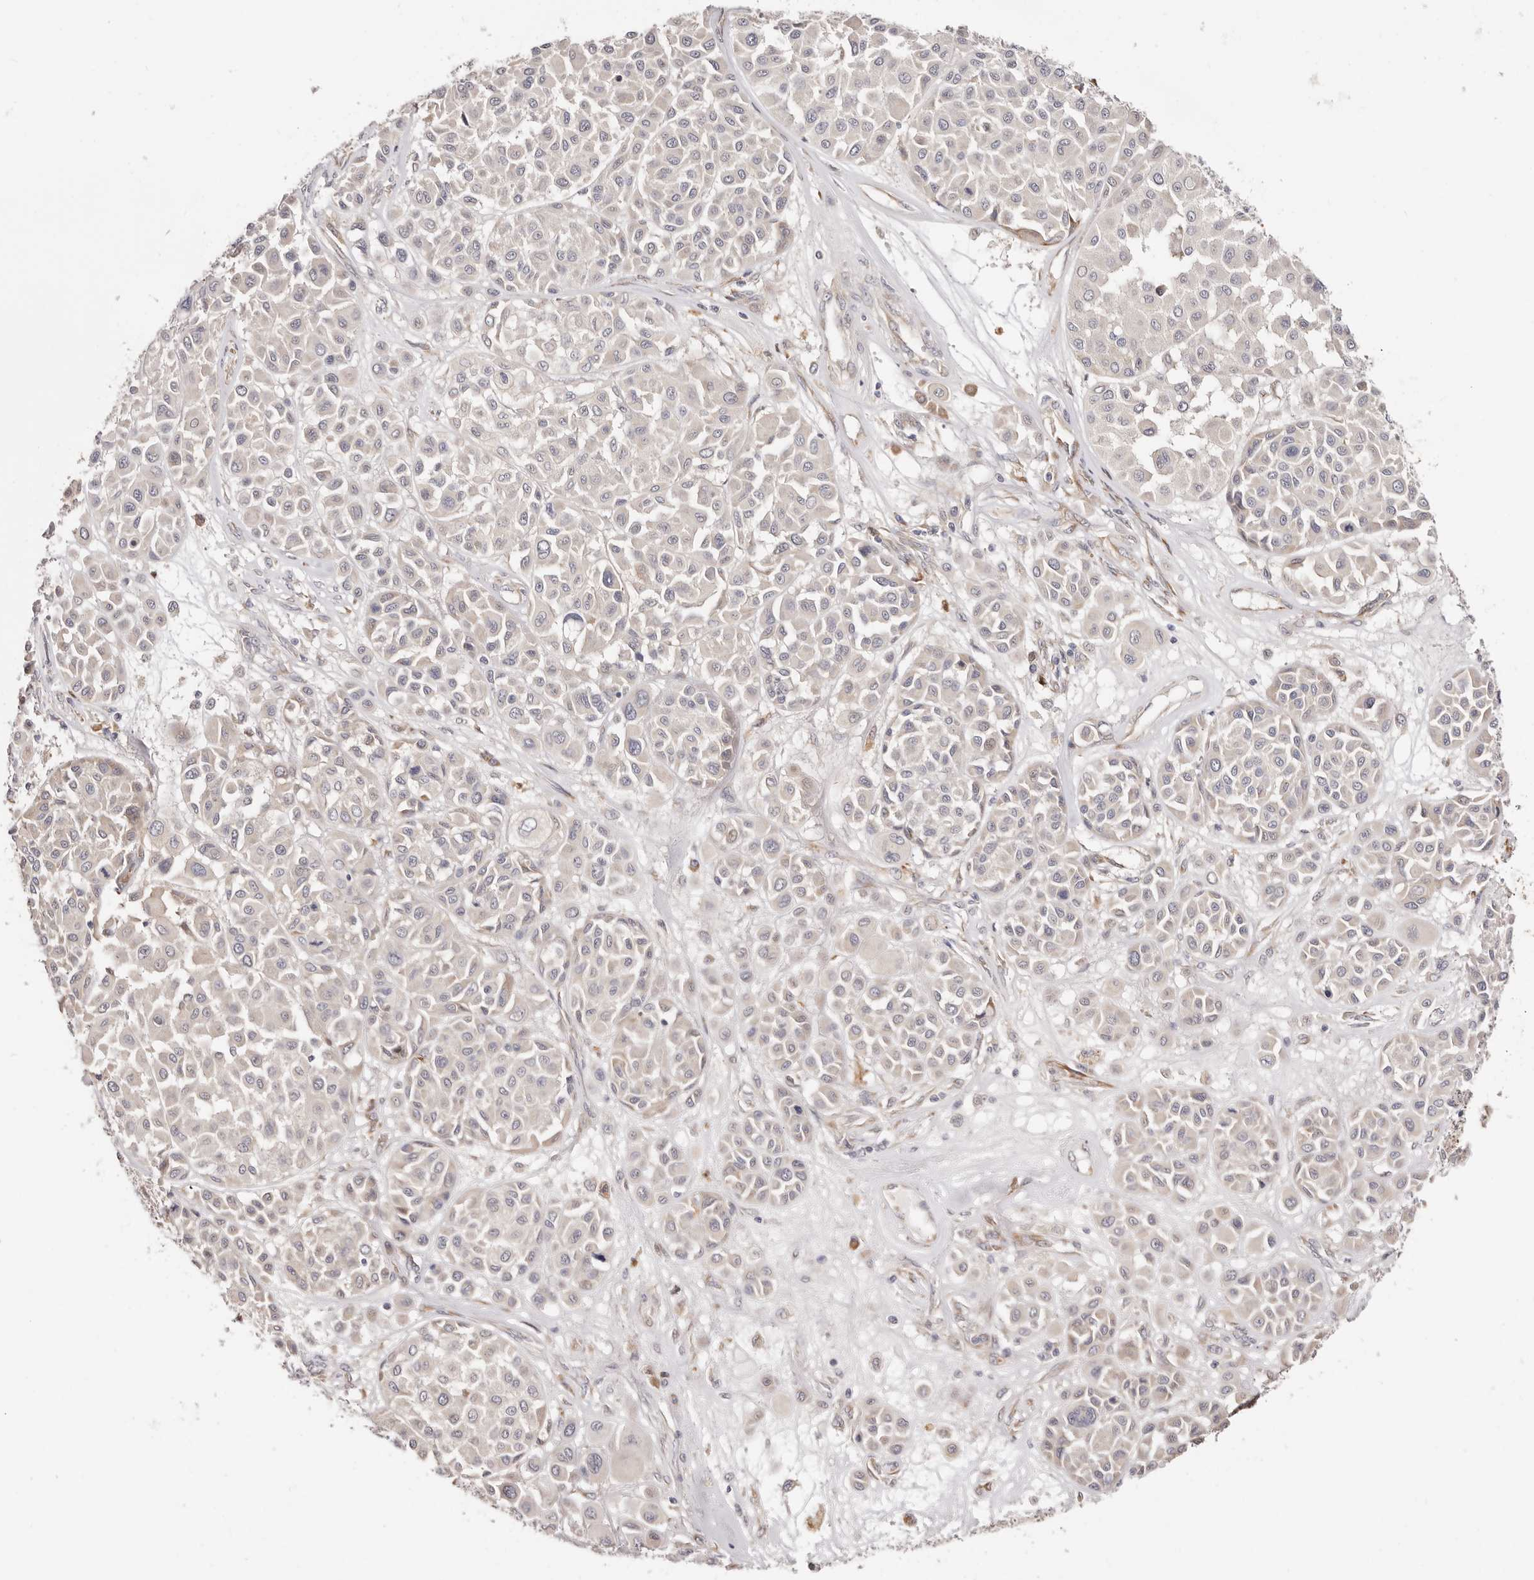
{"staining": {"intensity": "negative", "quantity": "none", "location": "none"}, "tissue": "melanoma", "cell_type": "Tumor cells", "image_type": "cancer", "snomed": [{"axis": "morphology", "description": "Malignant melanoma, Metastatic site"}, {"axis": "topography", "description": "Soft tissue"}], "caption": "Human malignant melanoma (metastatic site) stained for a protein using immunohistochemistry (IHC) exhibits no staining in tumor cells.", "gene": "BCL2L15", "patient": {"sex": "male", "age": 41}}